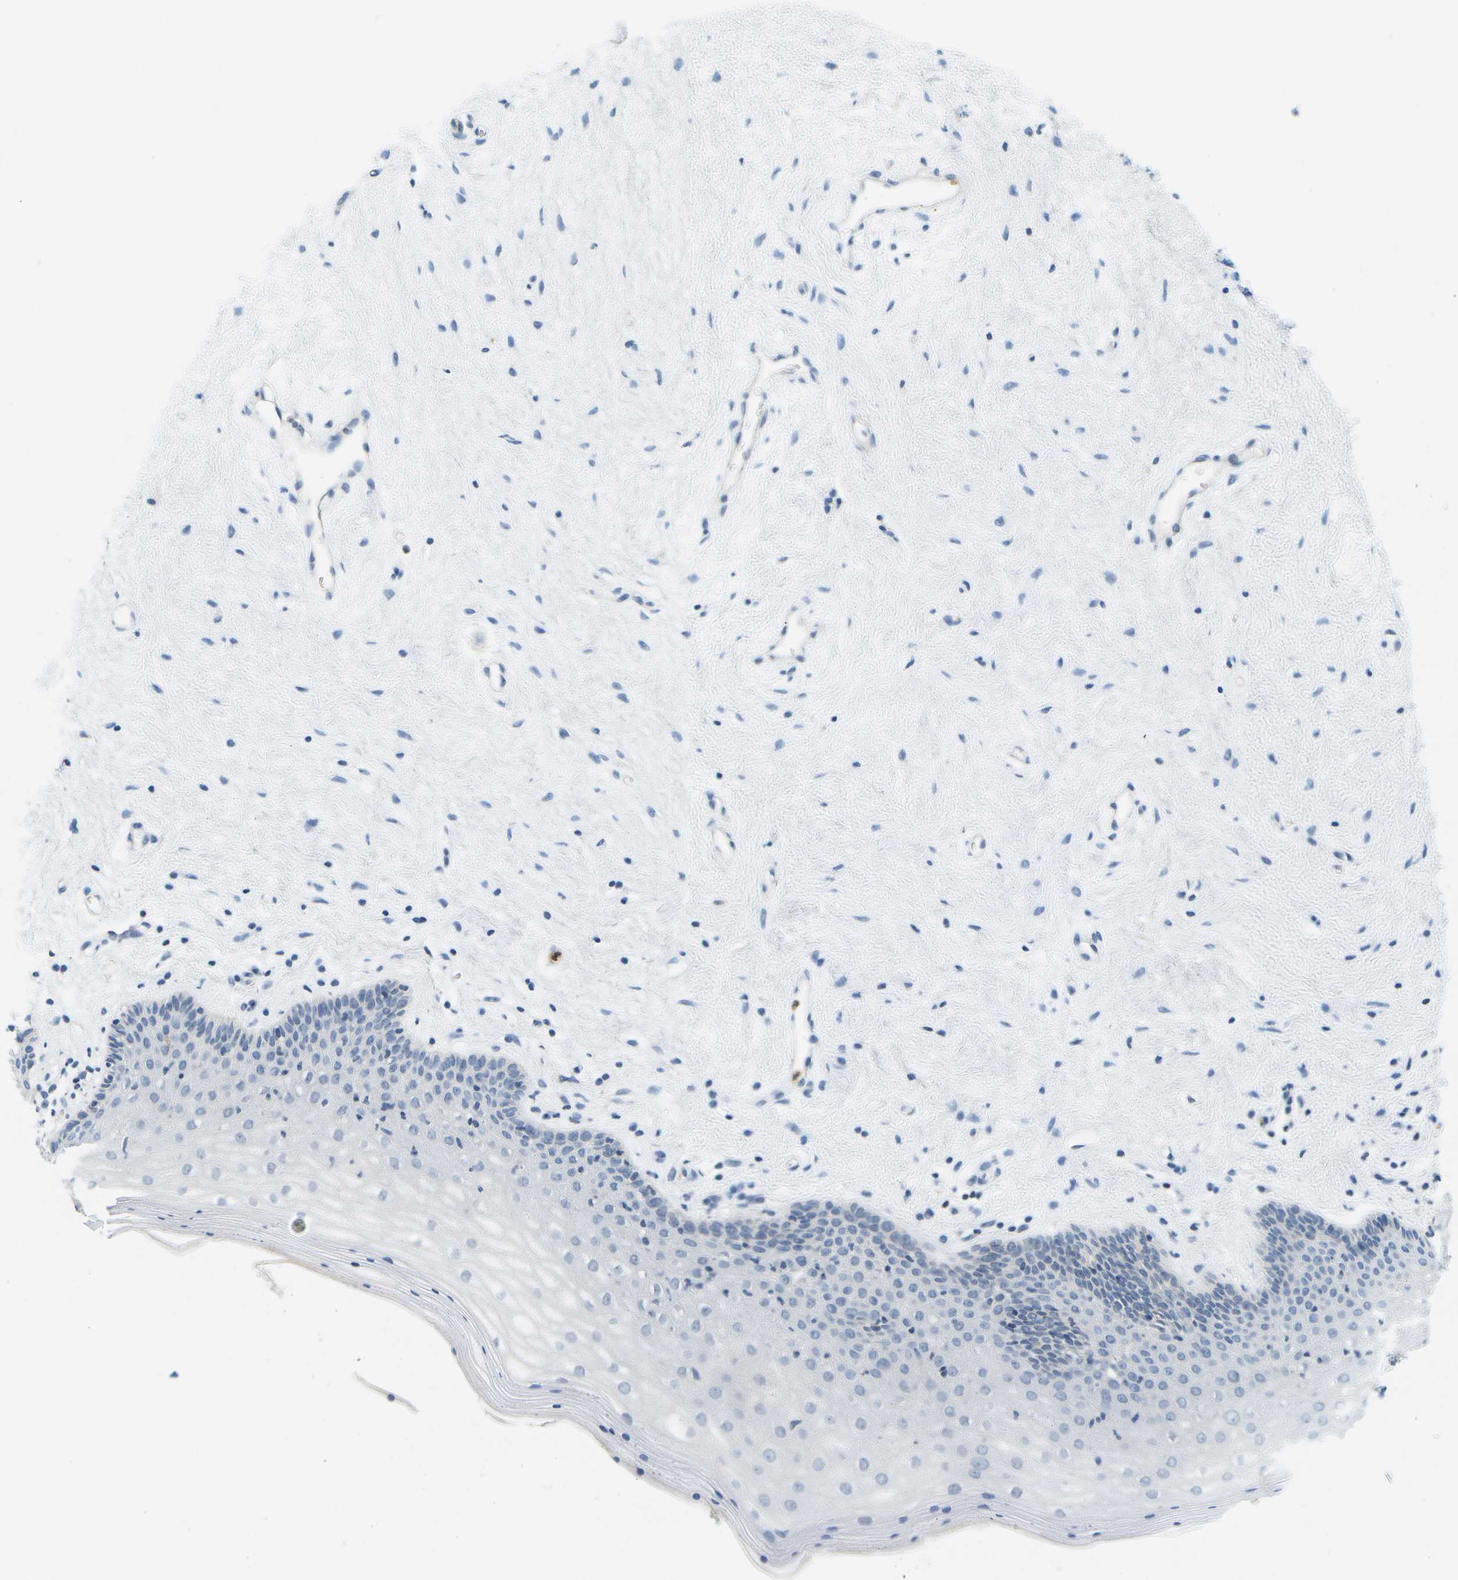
{"staining": {"intensity": "negative", "quantity": "none", "location": "none"}, "tissue": "vagina", "cell_type": "Squamous epithelial cells", "image_type": "normal", "snomed": [{"axis": "morphology", "description": "Normal tissue, NOS"}, {"axis": "topography", "description": "Vagina"}], "caption": "High power microscopy image of an immunohistochemistry micrograph of unremarkable vagina, revealing no significant positivity in squamous epithelial cells.", "gene": "RASGRP2", "patient": {"sex": "female", "age": 44}}